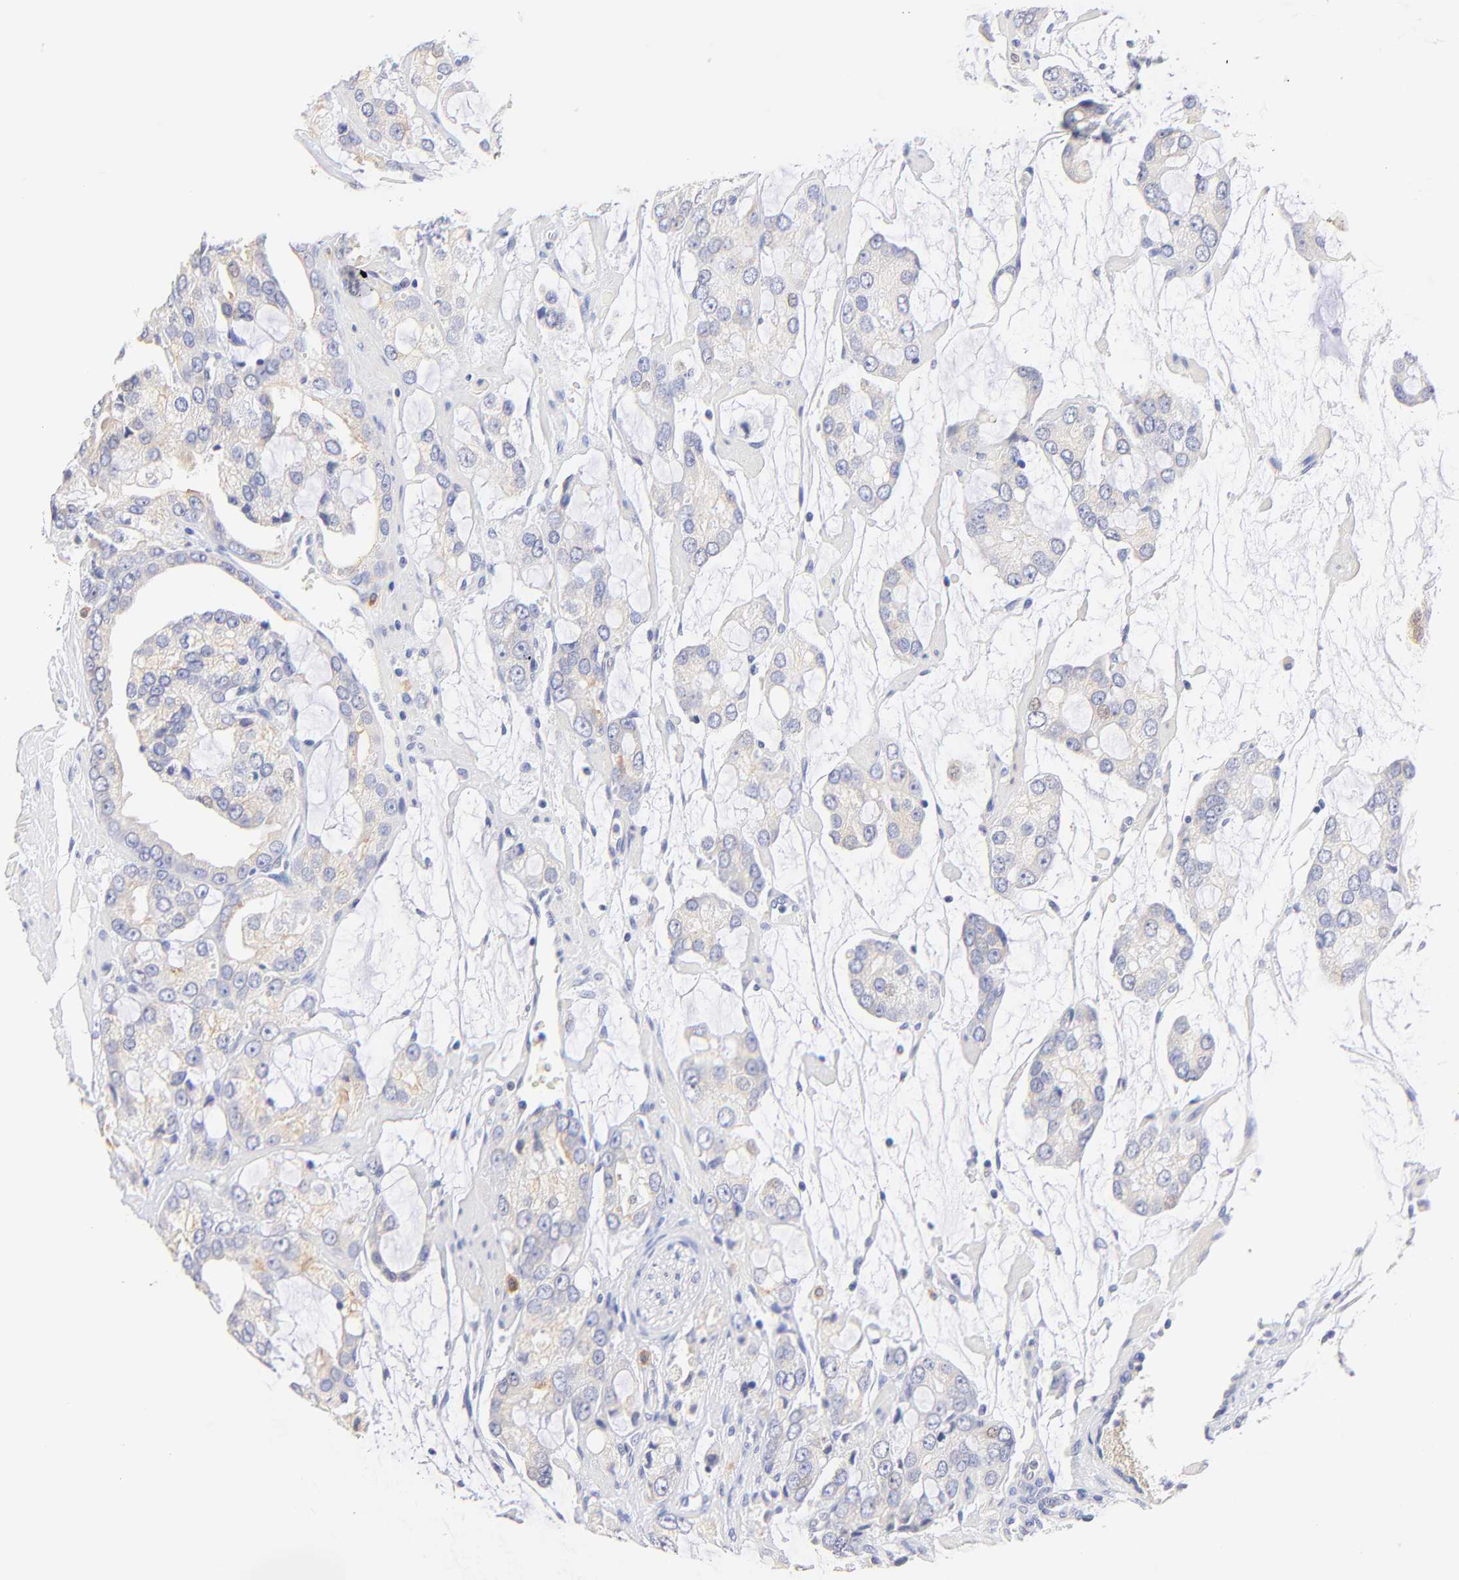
{"staining": {"intensity": "weak", "quantity": "<25%", "location": "cytoplasmic/membranous"}, "tissue": "prostate cancer", "cell_type": "Tumor cells", "image_type": "cancer", "snomed": [{"axis": "morphology", "description": "Adenocarcinoma, High grade"}, {"axis": "topography", "description": "Prostate"}], "caption": "Immunohistochemical staining of prostate cancer demonstrates no significant staining in tumor cells. (DAB immunohistochemistry, high magnification).", "gene": "EBP", "patient": {"sex": "male", "age": 67}}